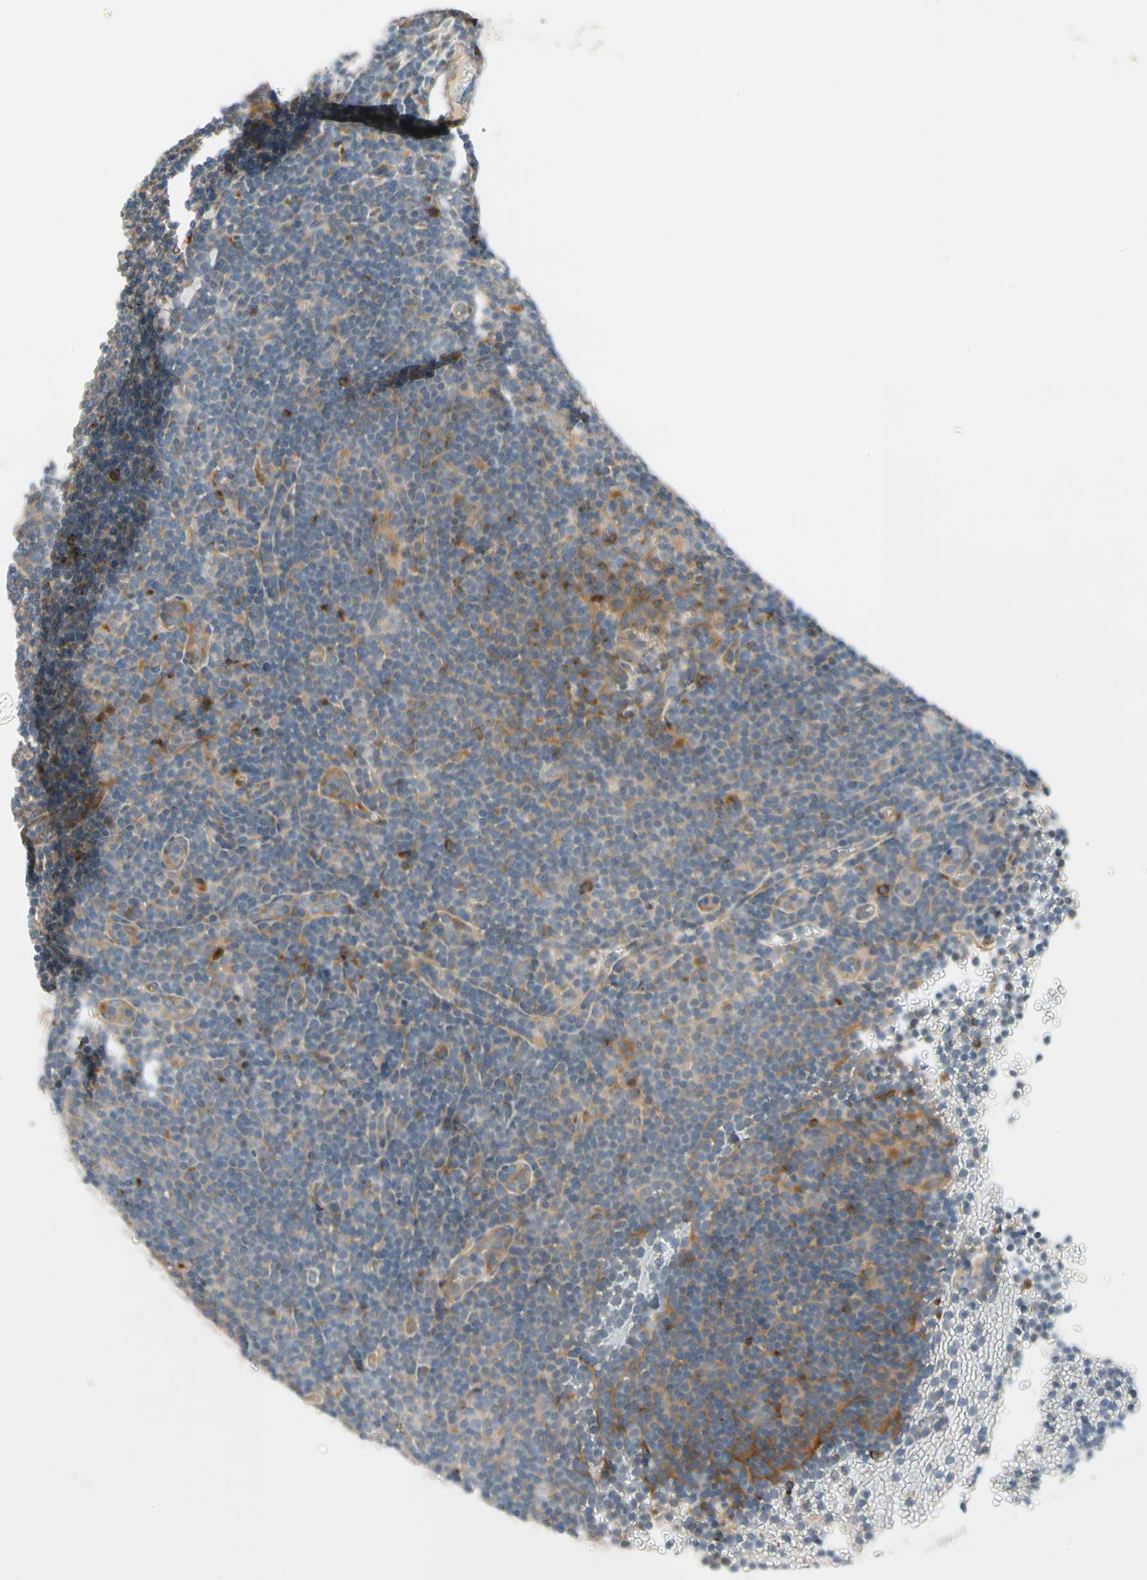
{"staining": {"intensity": "moderate", "quantity": ">75%", "location": "cytoplasmic/membranous"}, "tissue": "lymphoma", "cell_type": "Tumor cells", "image_type": "cancer", "snomed": [{"axis": "morphology", "description": "Hodgkin's disease, NOS"}, {"axis": "topography", "description": "Lymph node"}], "caption": "Human lymphoma stained with a protein marker reveals moderate staining in tumor cells.", "gene": "MST1R", "patient": {"sex": "female", "age": 57}}